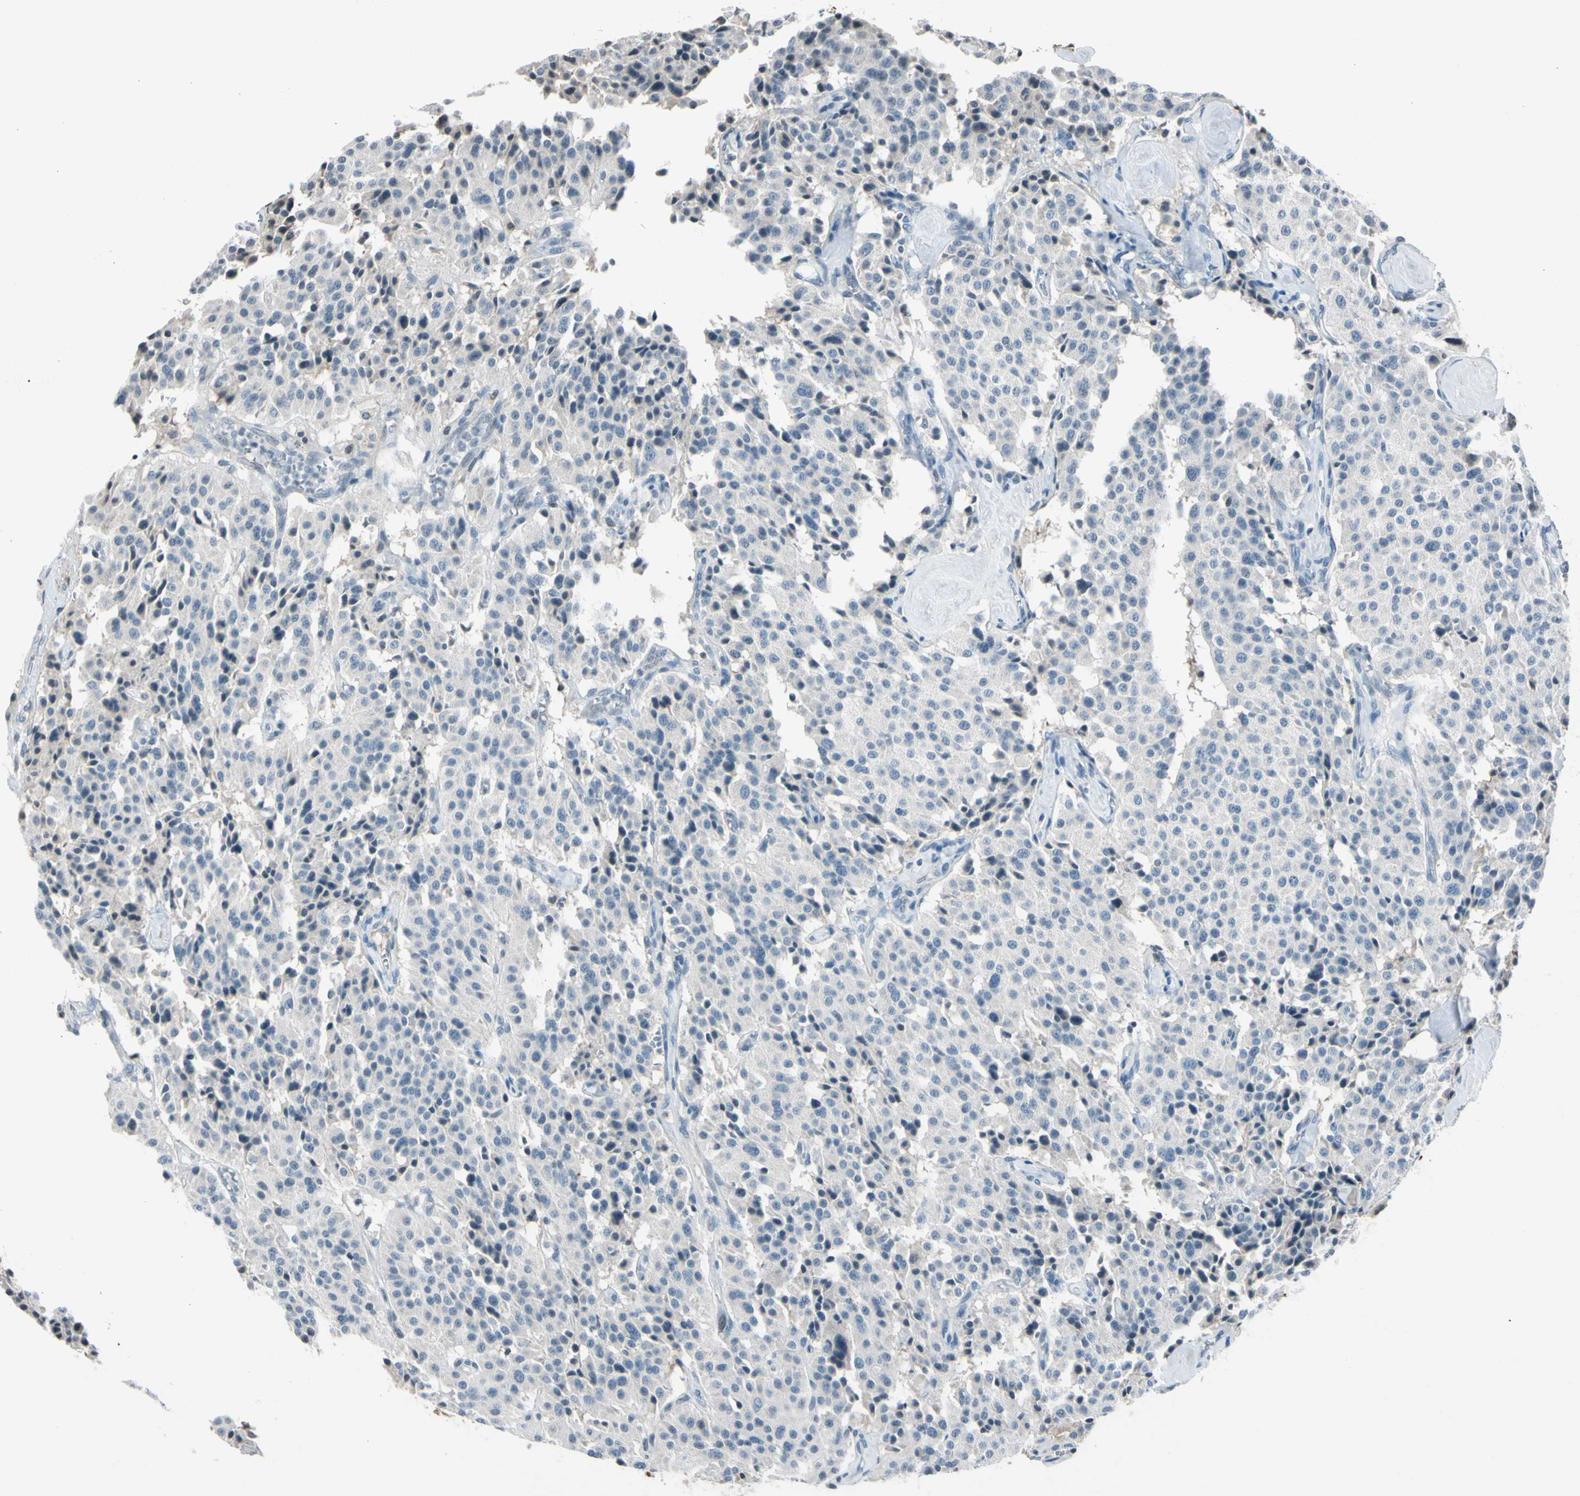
{"staining": {"intensity": "negative", "quantity": "none", "location": "none"}, "tissue": "carcinoid", "cell_type": "Tumor cells", "image_type": "cancer", "snomed": [{"axis": "morphology", "description": "Carcinoid, malignant, NOS"}, {"axis": "topography", "description": "Lung"}], "caption": "The histopathology image displays no staining of tumor cells in malignant carcinoid.", "gene": "PDPN", "patient": {"sex": "male", "age": 30}}